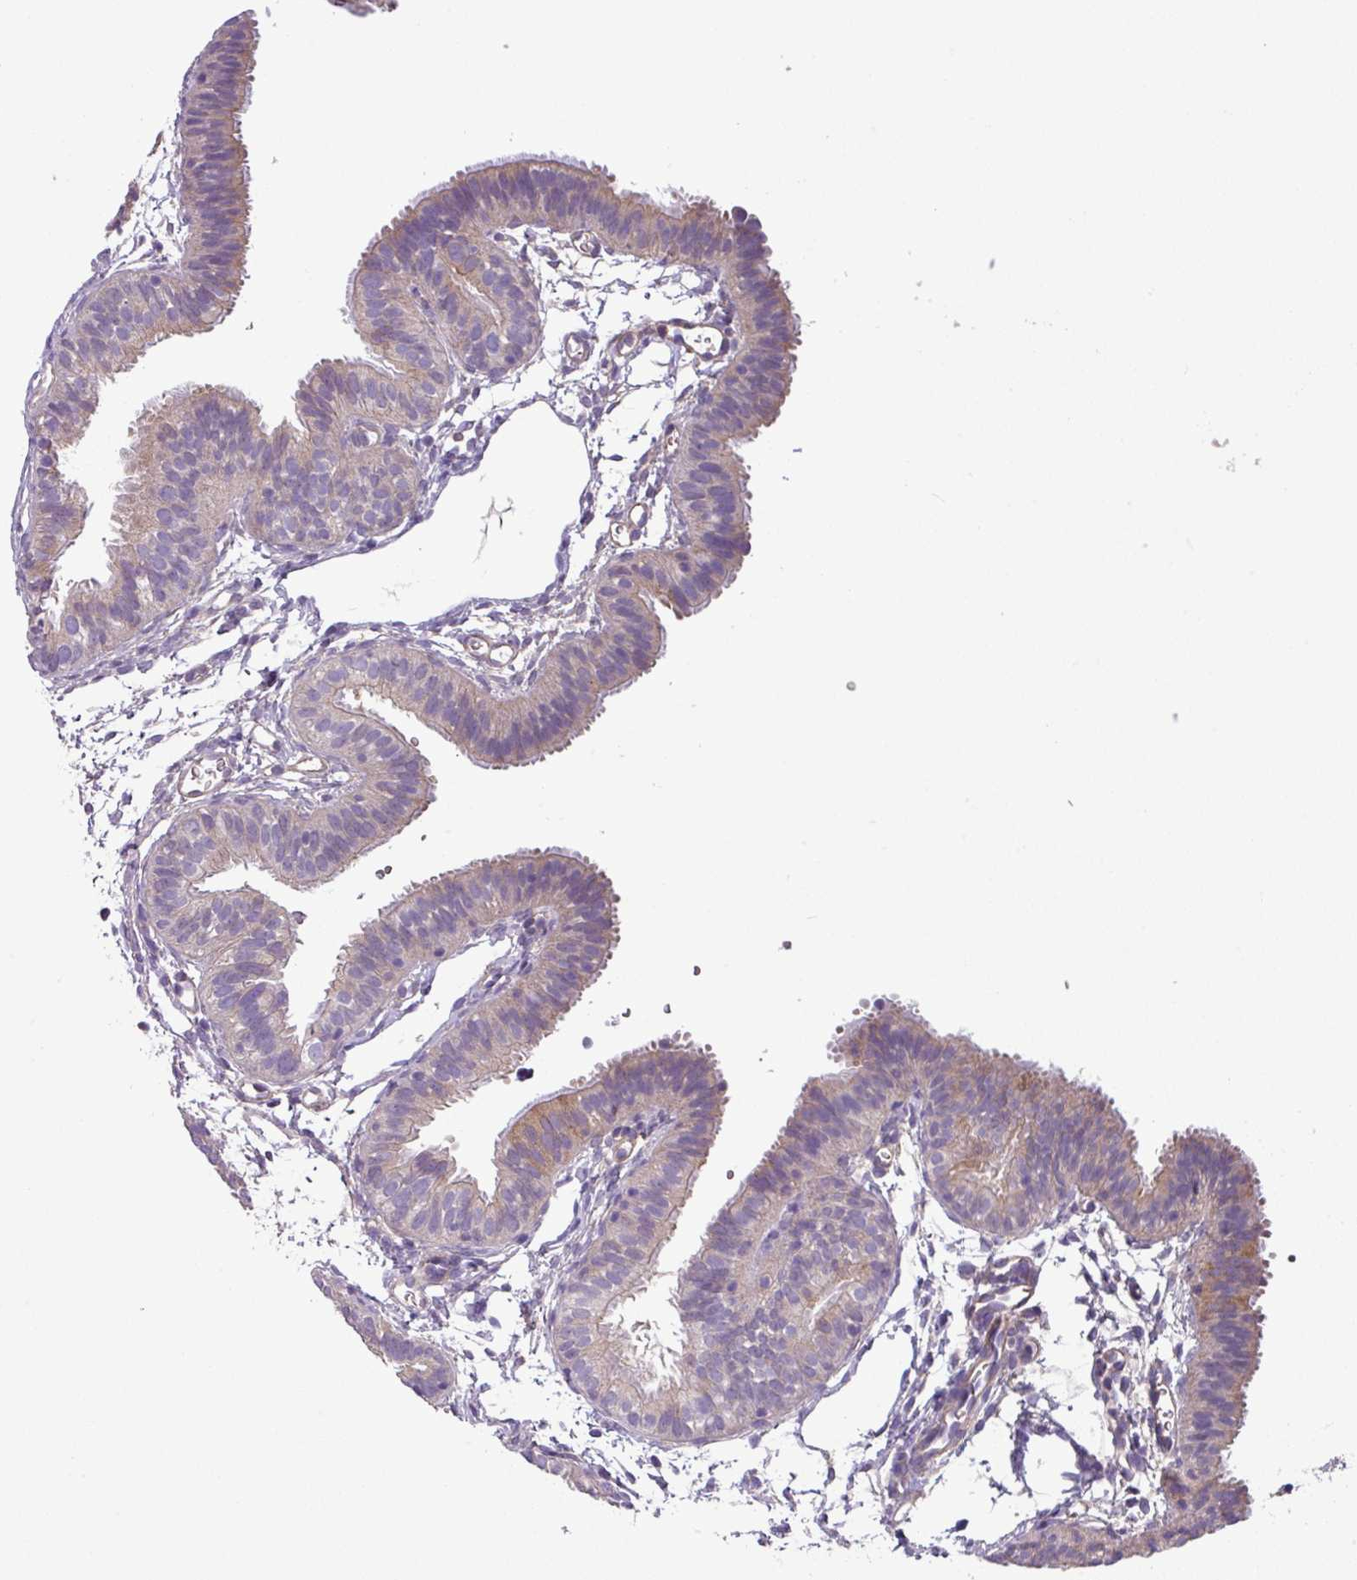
{"staining": {"intensity": "moderate", "quantity": "25%-75%", "location": "cytoplasmic/membranous"}, "tissue": "fallopian tube", "cell_type": "Glandular cells", "image_type": "normal", "snomed": [{"axis": "morphology", "description": "Normal tissue, NOS"}, {"axis": "topography", "description": "Fallopian tube"}], "caption": "Moderate cytoplasmic/membranous staining is appreciated in about 25%-75% of glandular cells in normal fallopian tube.", "gene": "SLC23A2", "patient": {"sex": "female", "age": 35}}